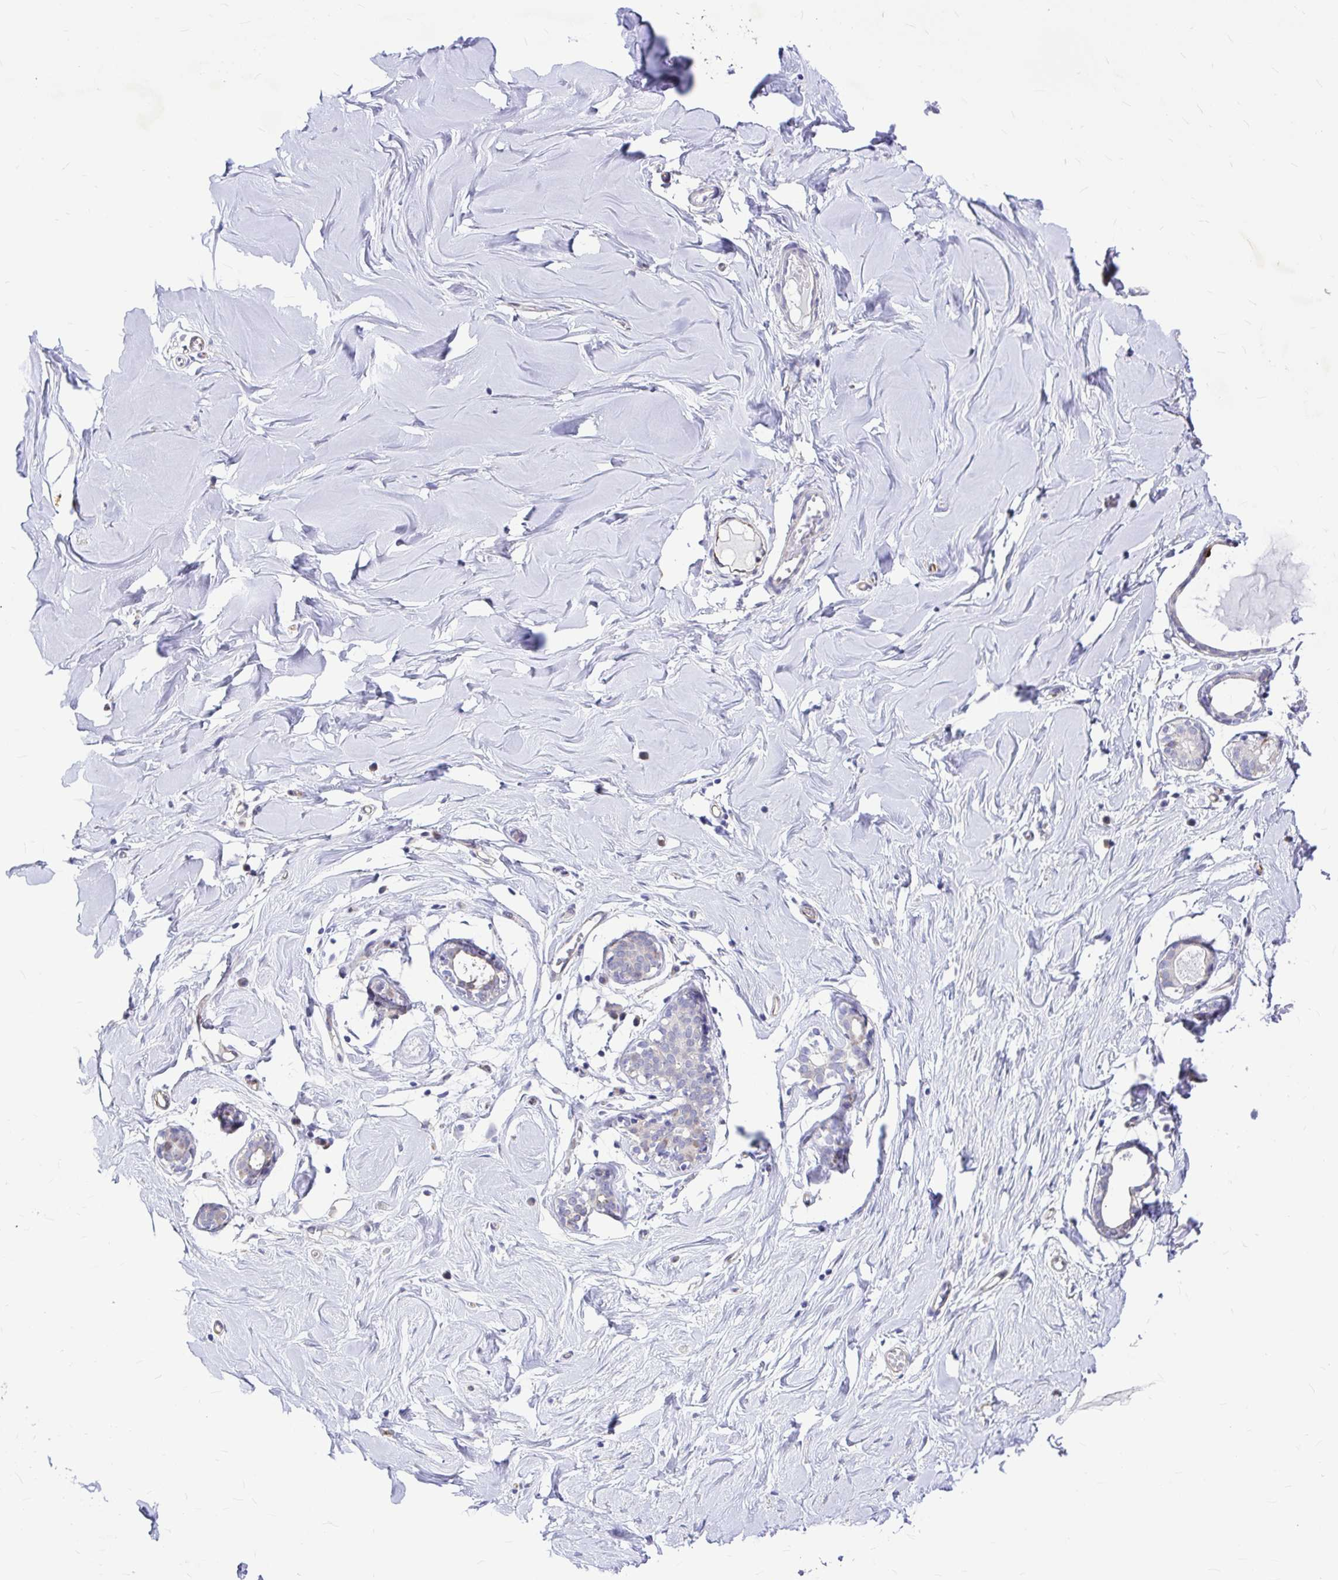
{"staining": {"intensity": "negative", "quantity": "none", "location": "none"}, "tissue": "breast", "cell_type": "Adipocytes", "image_type": "normal", "snomed": [{"axis": "morphology", "description": "Normal tissue, NOS"}, {"axis": "topography", "description": "Breast"}], "caption": "Breast was stained to show a protein in brown. There is no significant positivity in adipocytes. Nuclei are stained in blue.", "gene": "GABBR2", "patient": {"sex": "female", "age": 27}}